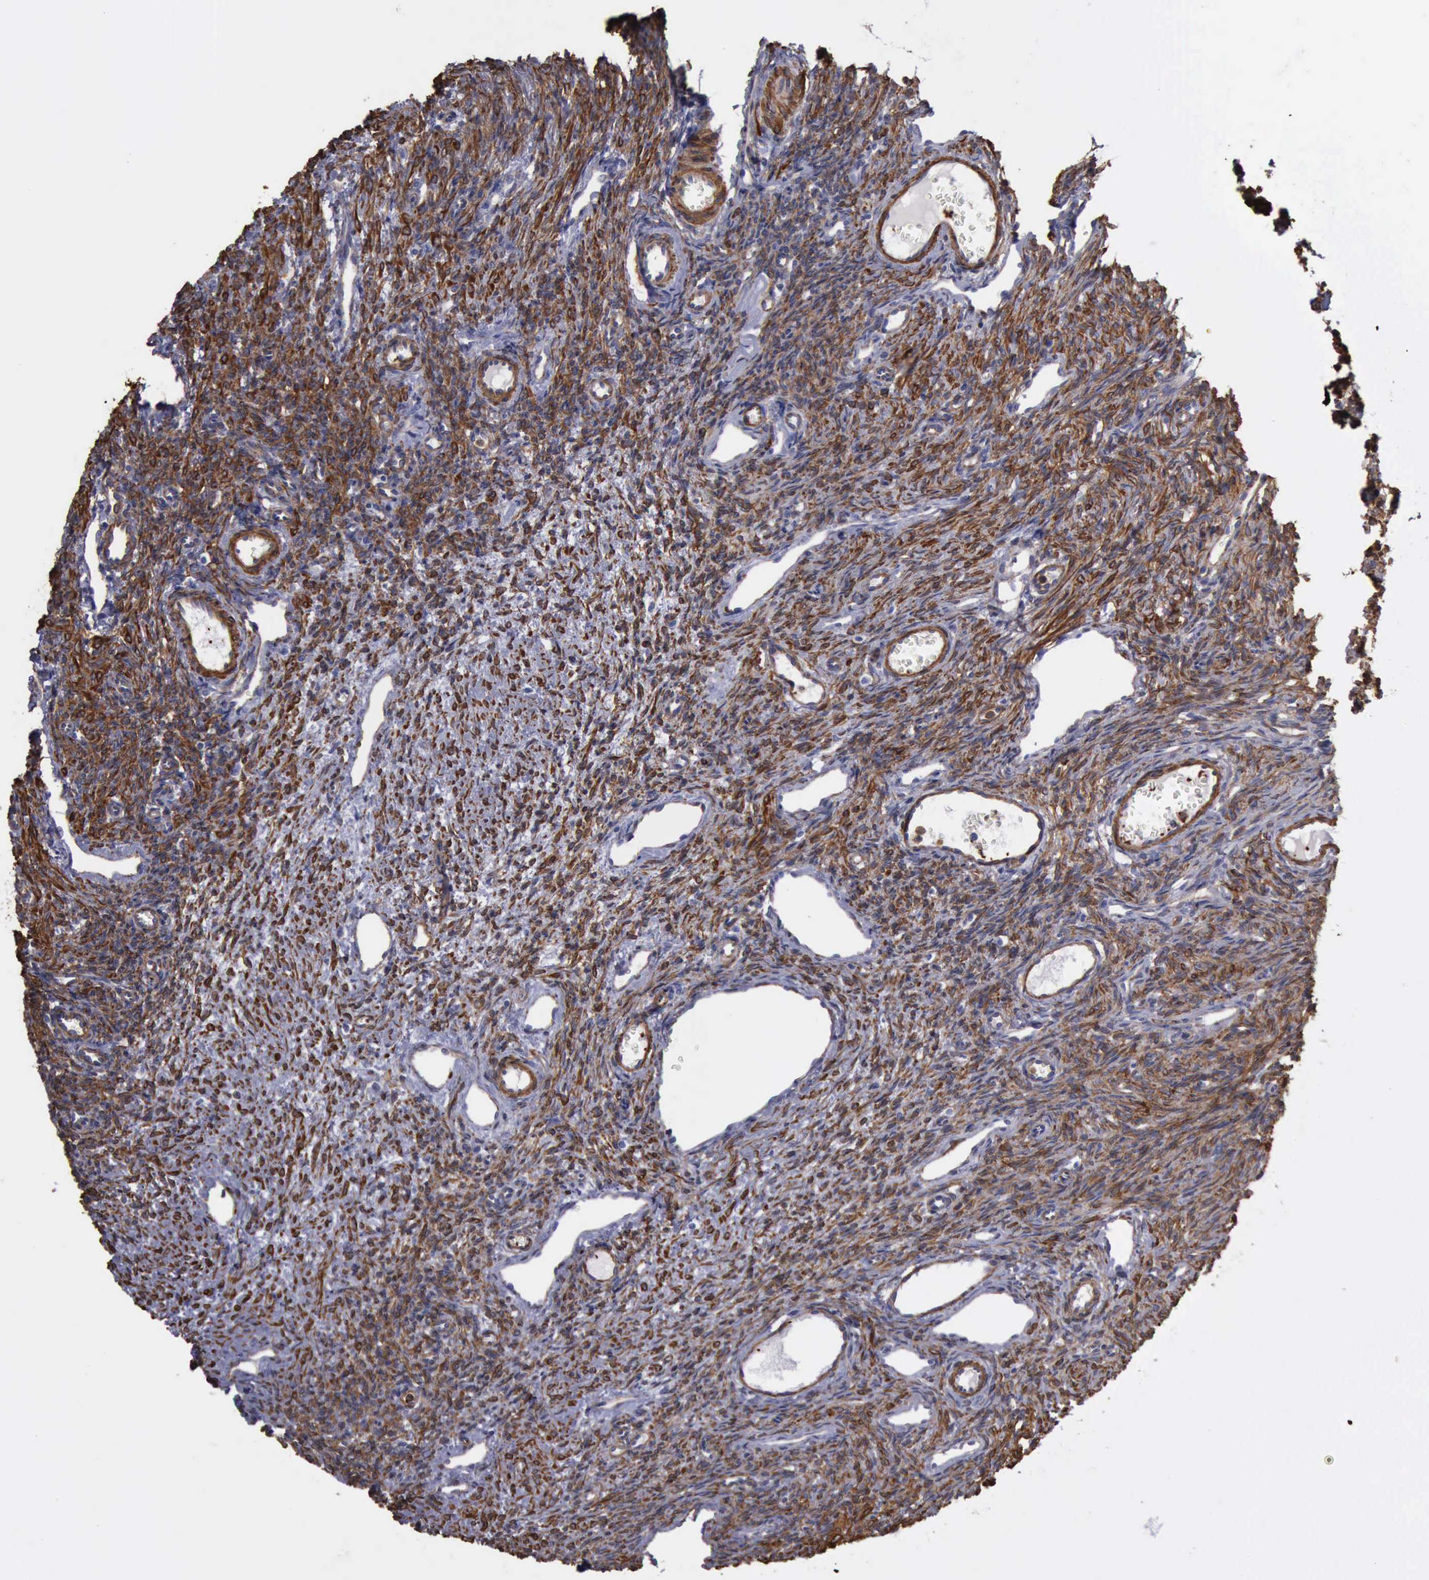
{"staining": {"intensity": "negative", "quantity": "none", "location": "none"}, "tissue": "ovary", "cell_type": "Follicle cells", "image_type": "normal", "snomed": [{"axis": "morphology", "description": "Normal tissue, NOS"}, {"axis": "topography", "description": "Ovary"}], "caption": "This is an immunohistochemistry histopathology image of unremarkable human ovary. There is no expression in follicle cells.", "gene": "FLNA", "patient": {"sex": "female", "age": 33}}